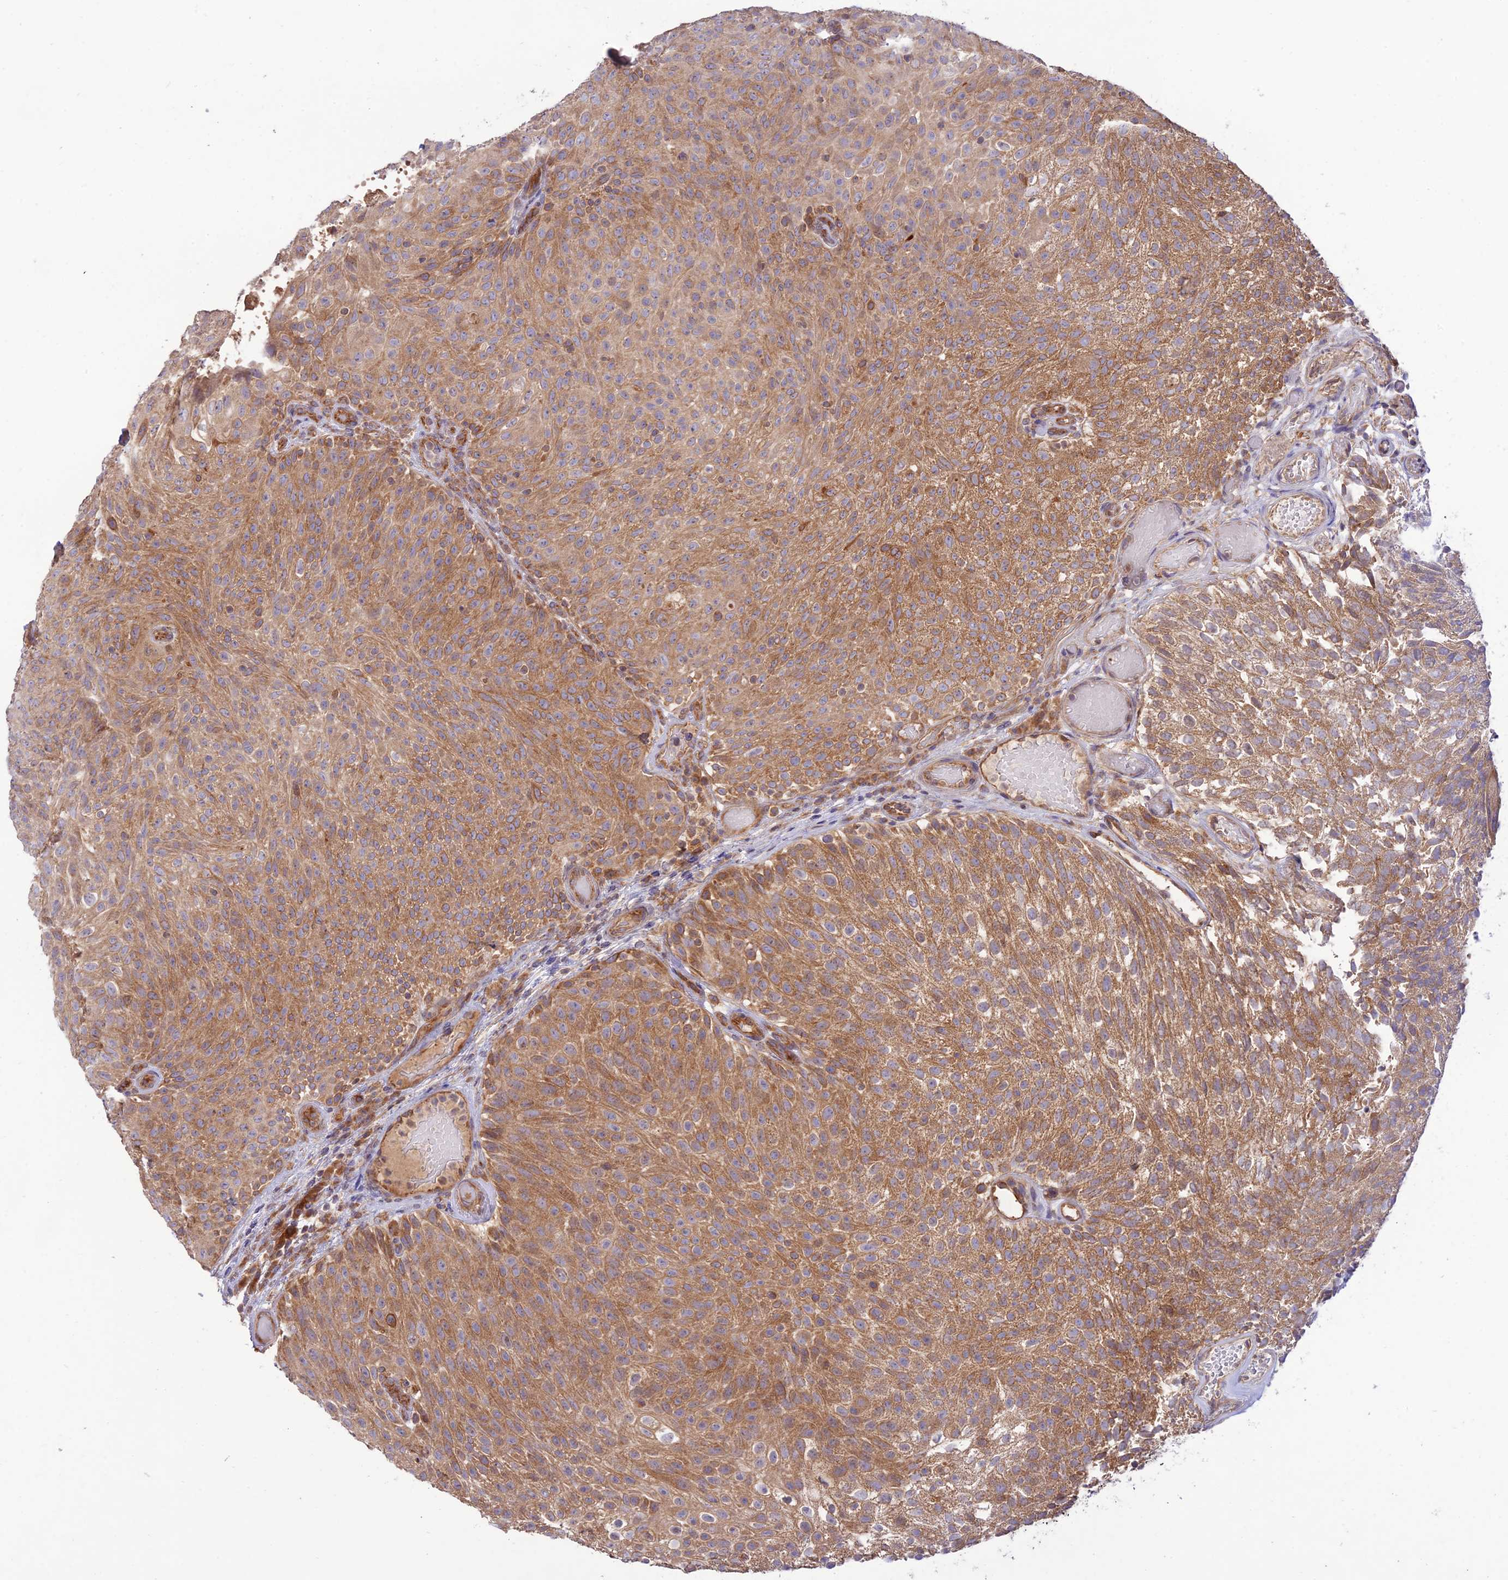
{"staining": {"intensity": "moderate", "quantity": ">75%", "location": "cytoplasmic/membranous"}, "tissue": "urothelial cancer", "cell_type": "Tumor cells", "image_type": "cancer", "snomed": [{"axis": "morphology", "description": "Urothelial carcinoma, Low grade"}, {"axis": "topography", "description": "Urinary bladder"}], "caption": "This is a photomicrograph of immunohistochemistry staining of urothelial carcinoma (low-grade), which shows moderate positivity in the cytoplasmic/membranous of tumor cells.", "gene": "TMEM259", "patient": {"sex": "male", "age": 78}}